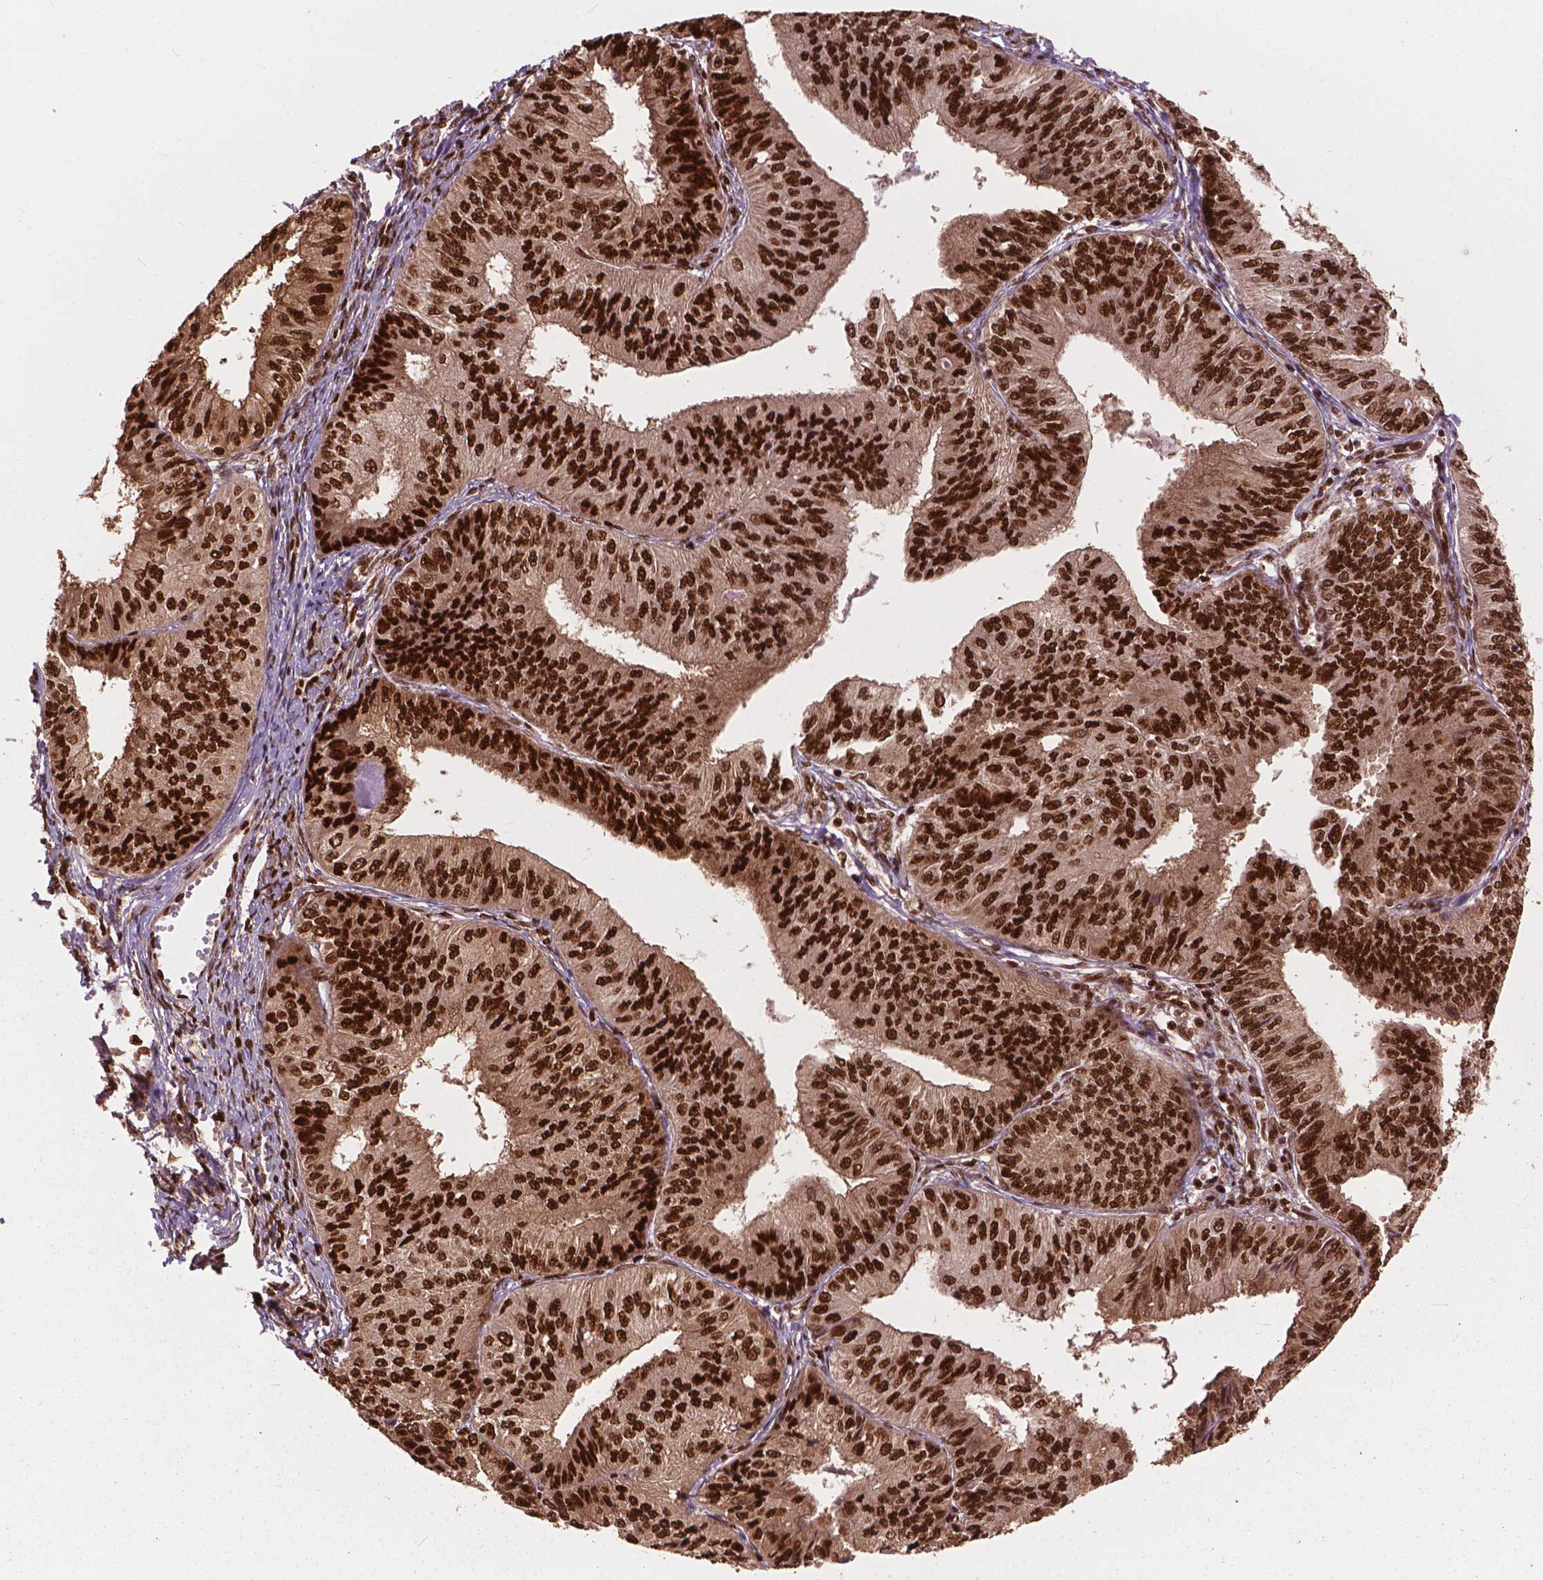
{"staining": {"intensity": "strong", "quantity": ">75%", "location": "nuclear"}, "tissue": "endometrial cancer", "cell_type": "Tumor cells", "image_type": "cancer", "snomed": [{"axis": "morphology", "description": "Adenocarcinoma, NOS"}, {"axis": "topography", "description": "Endometrium"}], "caption": "This is a histology image of immunohistochemistry (IHC) staining of adenocarcinoma (endometrial), which shows strong positivity in the nuclear of tumor cells.", "gene": "ANP32B", "patient": {"sex": "female", "age": 58}}